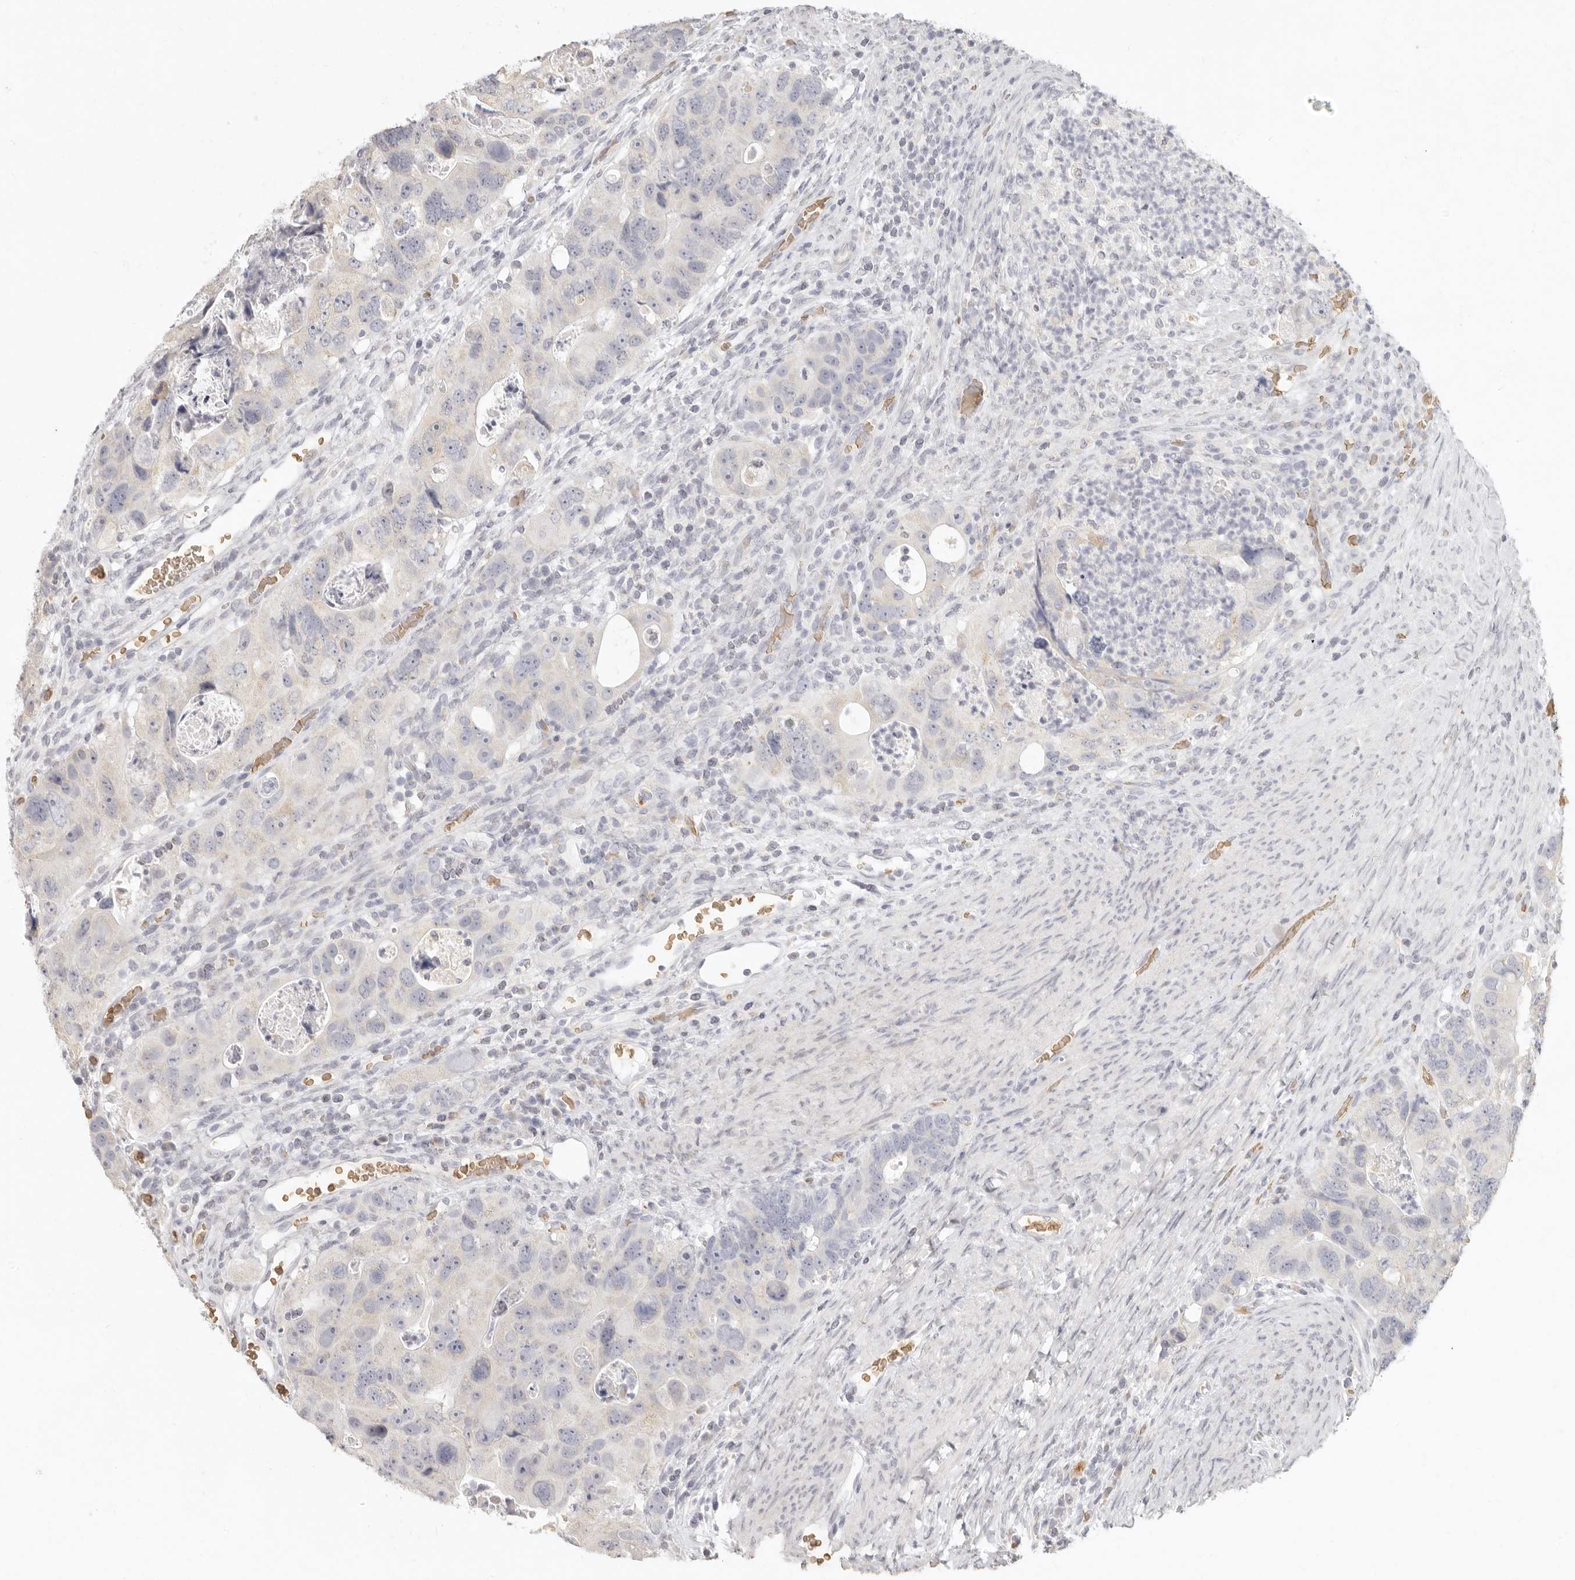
{"staining": {"intensity": "negative", "quantity": "none", "location": "none"}, "tissue": "colorectal cancer", "cell_type": "Tumor cells", "image_type": "cancer", "snomed": [{"axis": "morphology", "description": "Adenocarcinoma, NOS"}, {"axis": "topography", "description": "Rectum"}], "caption": "IHC image of human colorectal adenocarcinoma stained for a protein (brown), which demonstrates no staining in tumor cells.", "gene": "NIBAN1", "patient": {"sex": "male", "age": 59}}